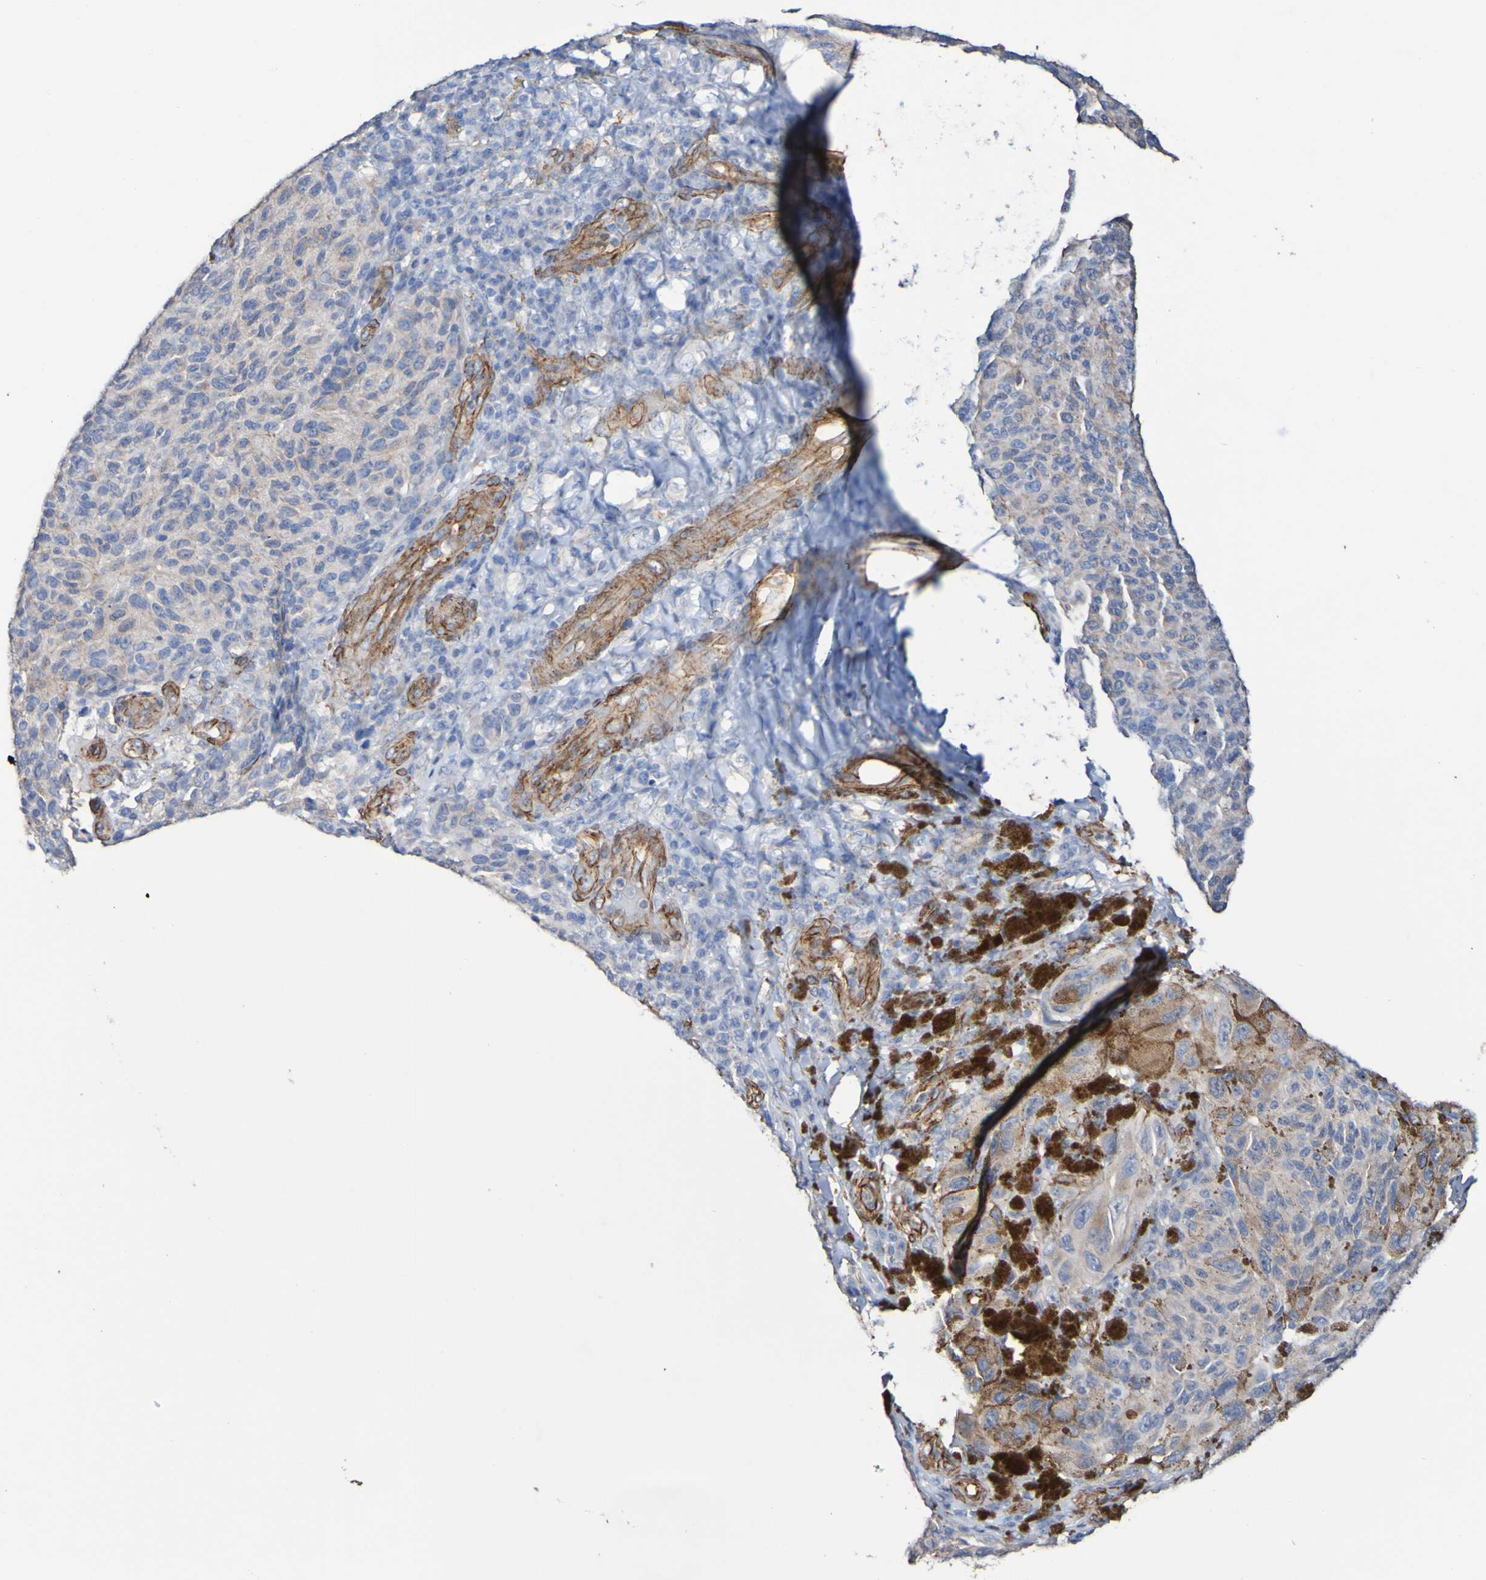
{"staining": {"intensity": "weak", "quantity": "<25%", "location": "cytoplasmic/membranous"}, "tissue": "melanoma", "cell_type": "Tumor cells", "image_type": "cancer", "snomed": [{"axis": "morphology", "description": "Malignant melanoma, NOS"}, {"axis": "topography", "description": "Skin"}], "caption": "A high-resolution histopathology image shows immunohistochemistry staining of malignant melanoma, which displays no significant expression in tumor cells. Brightfield microscopy of immunohistochemistry stained with DAB (brown) and hematoxylin (blue), captured at high magnification.", "gene": "ELMOD3", "patient": {"sex": "female", "age": 73}}